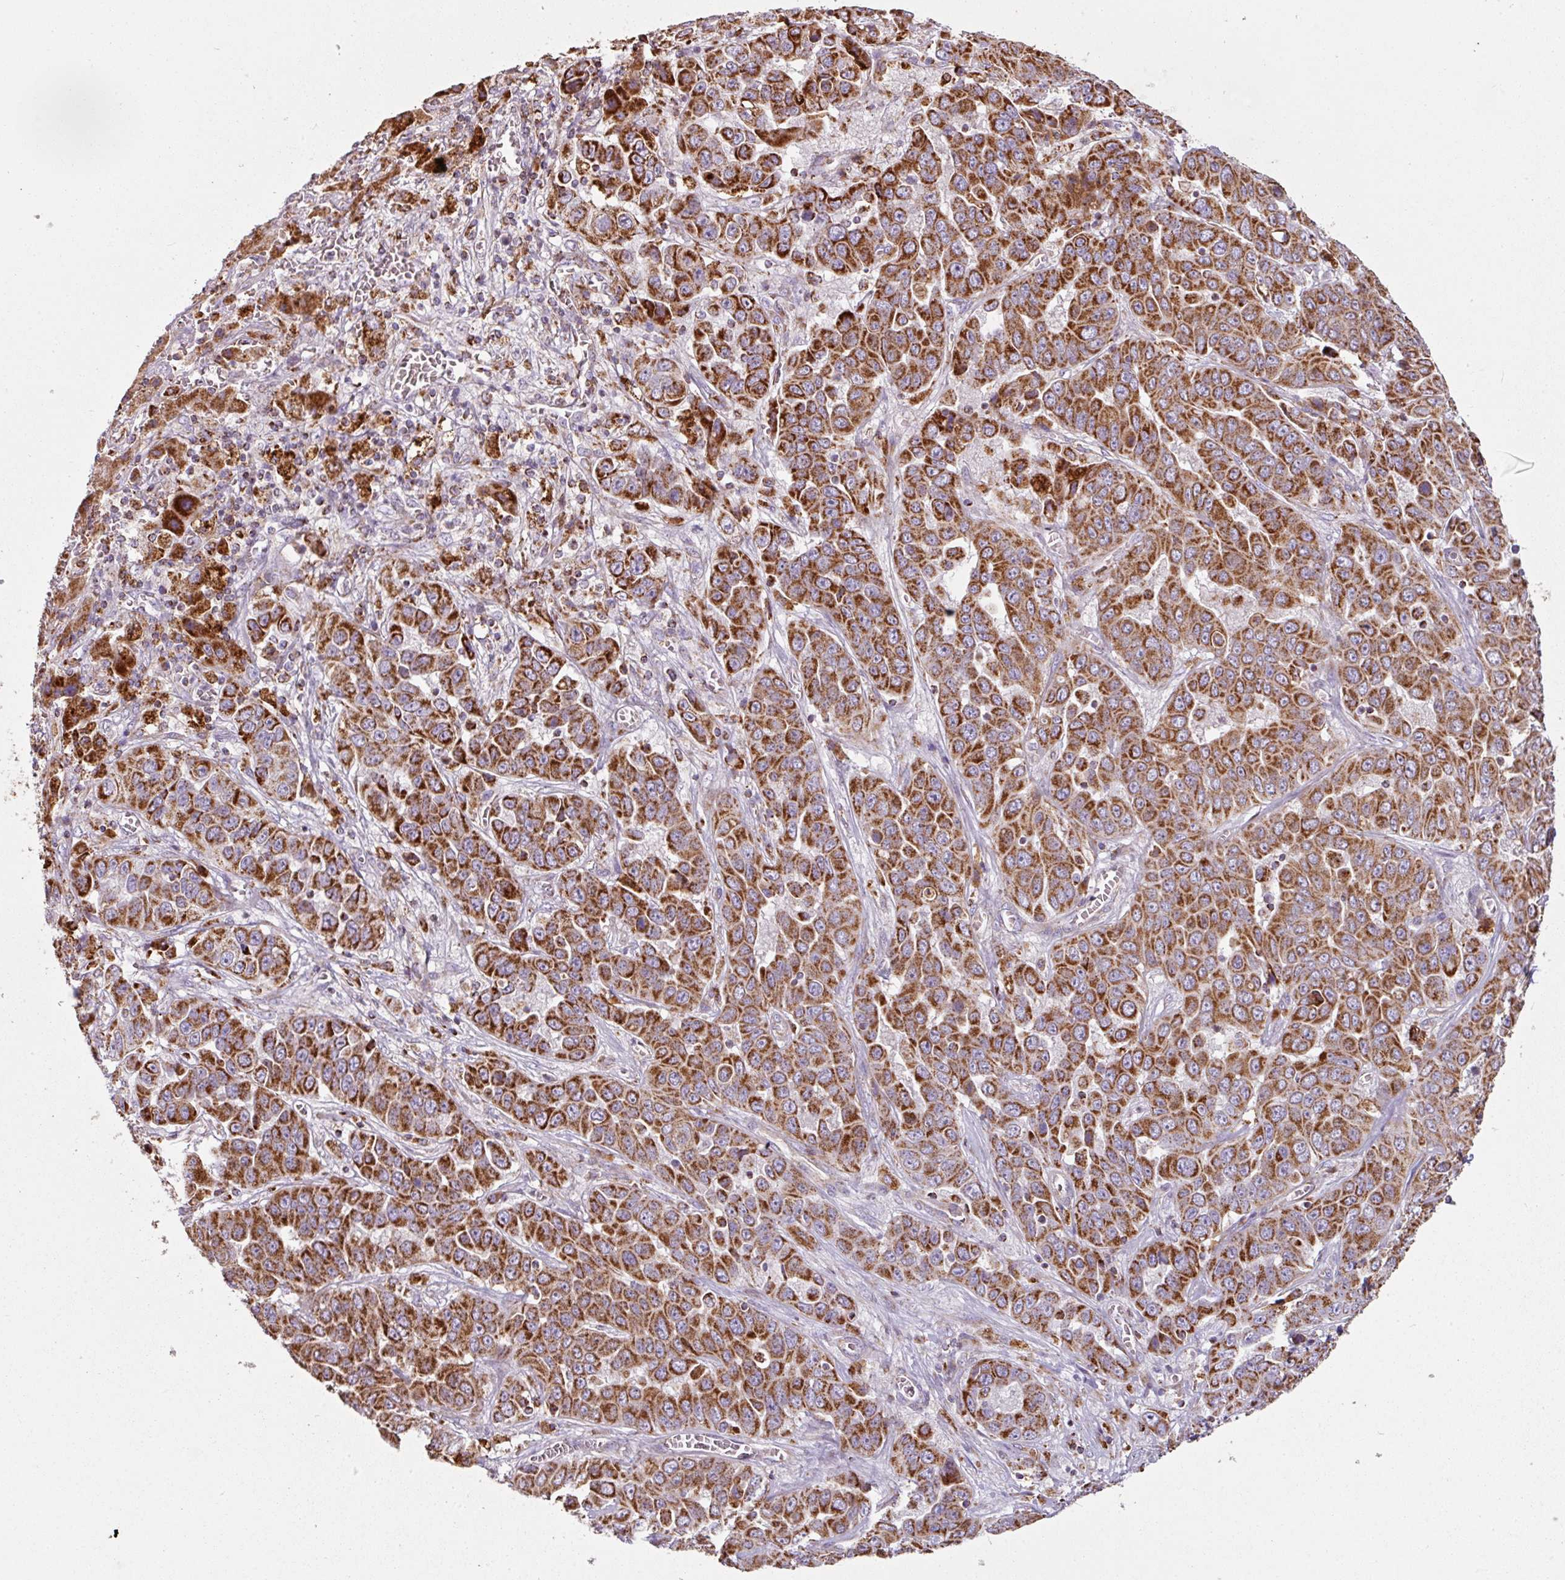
{"staining": {"intensity": "strong", "quantity": ">75%", "location": "cytoplasmic/membranous"}, "tissue": "liver cancer", "cell_type": "Tumor cells", "image_type": "cancer", "snomed": [{"axis": "morphology", "description": "Cholangiocarcinoma"}, {"axis": "topography", "description": "Liver"}], "caption": "Liver cholangiocarcinoma stained for a protein reveals strong cytoplasmic/membranous positivity in tumor cells.", "gene": "SQOR", "patient": {"sex": "female", "age": 52}}